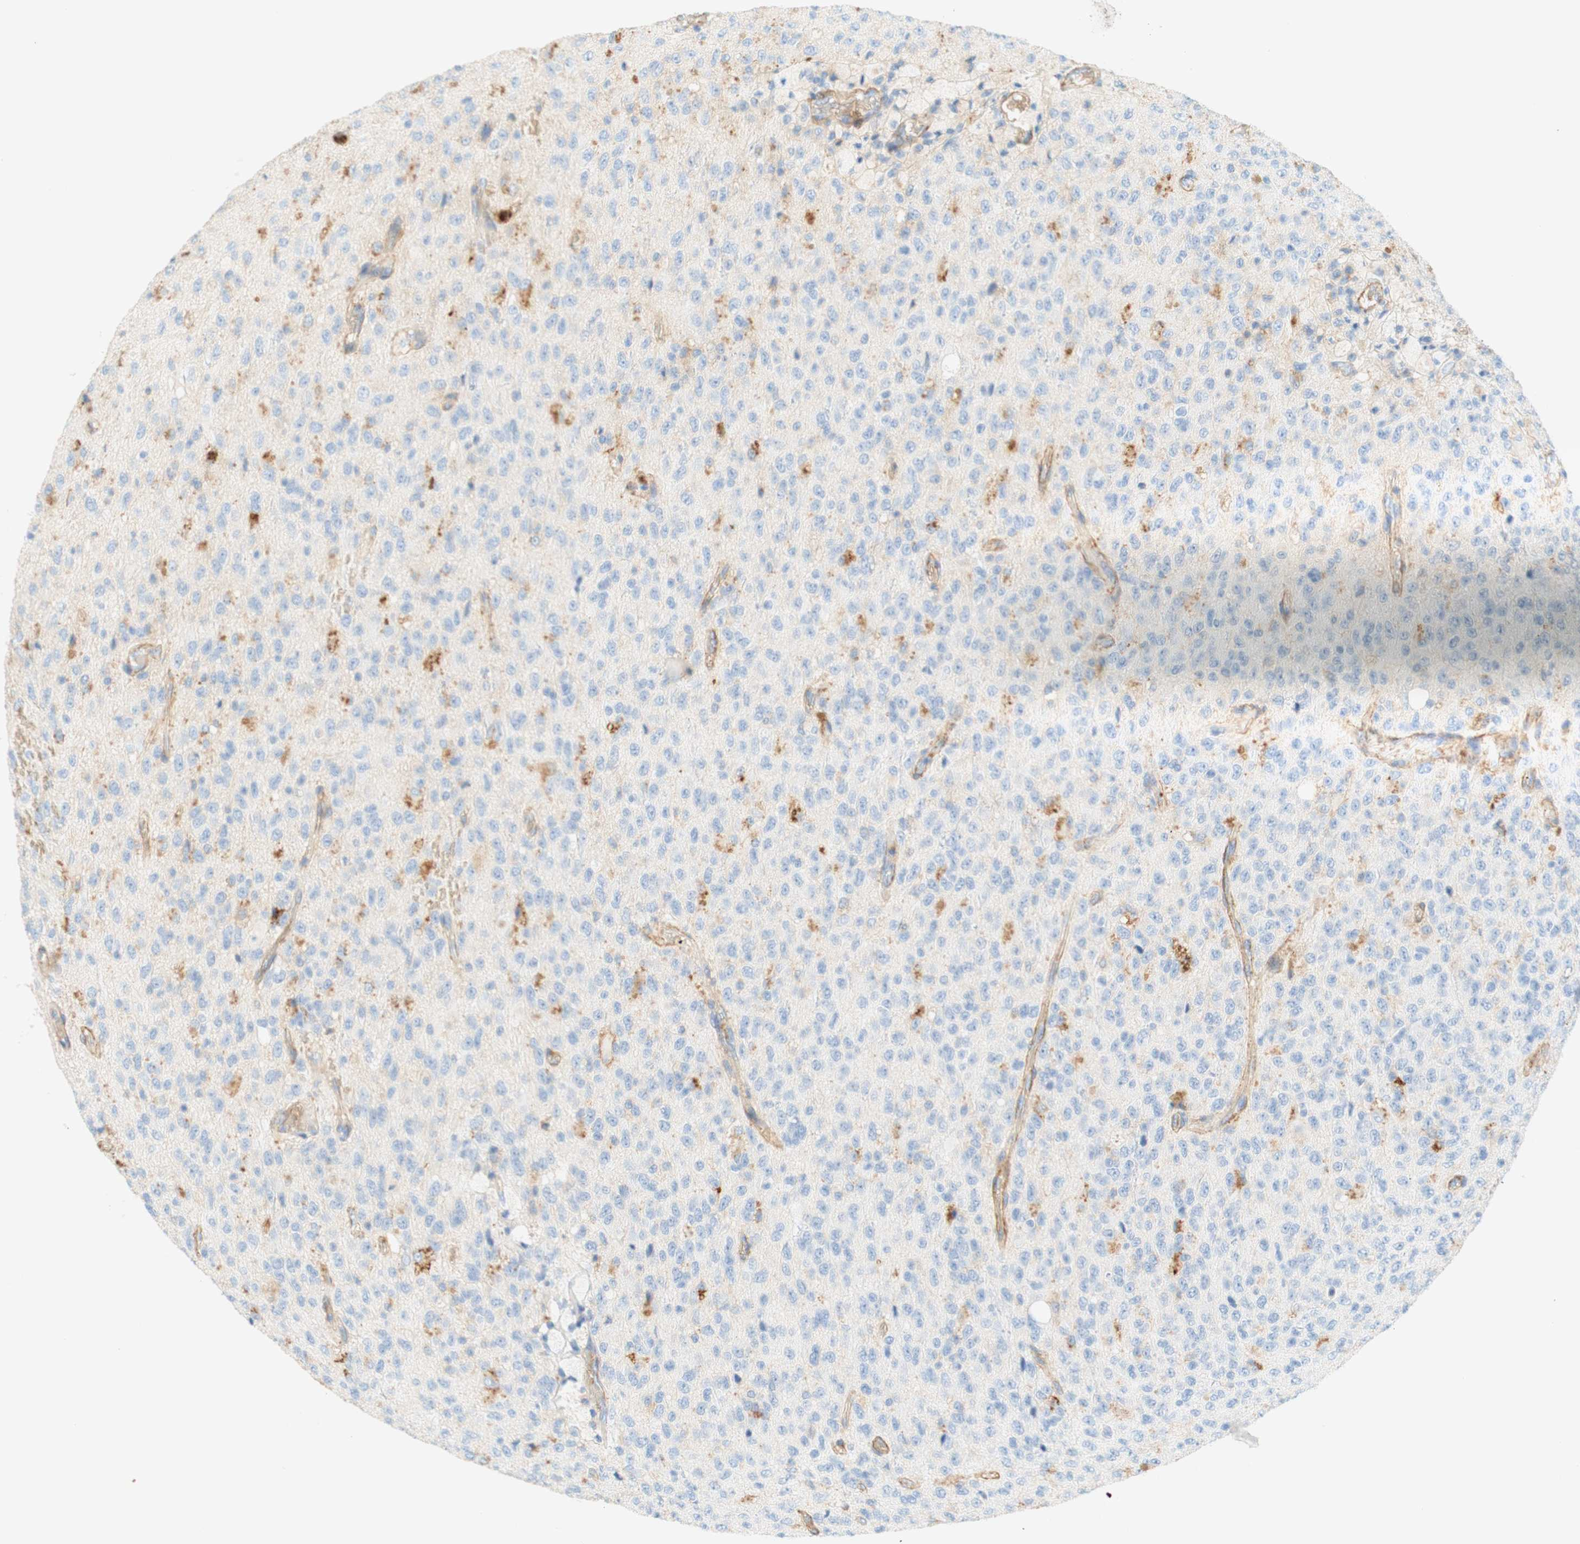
{"staining": {"intensity": "negative", "quantity": "none", "location": "none"}, "tissue": "glioma", "cell_type": "Tumor cells", "image_type": "cancer", "snomed": [{"axis": "morphology", "description": "Glioma, malignant, High grade"}, {"axis": "topography", "description": "pancreas cauda"}], "caption": "Protein analysis of malignant high-grade glioma reveals no significant expression in tumor cells.", "gene": "STOM", "patient": {"sex": "male", "age": 60}}